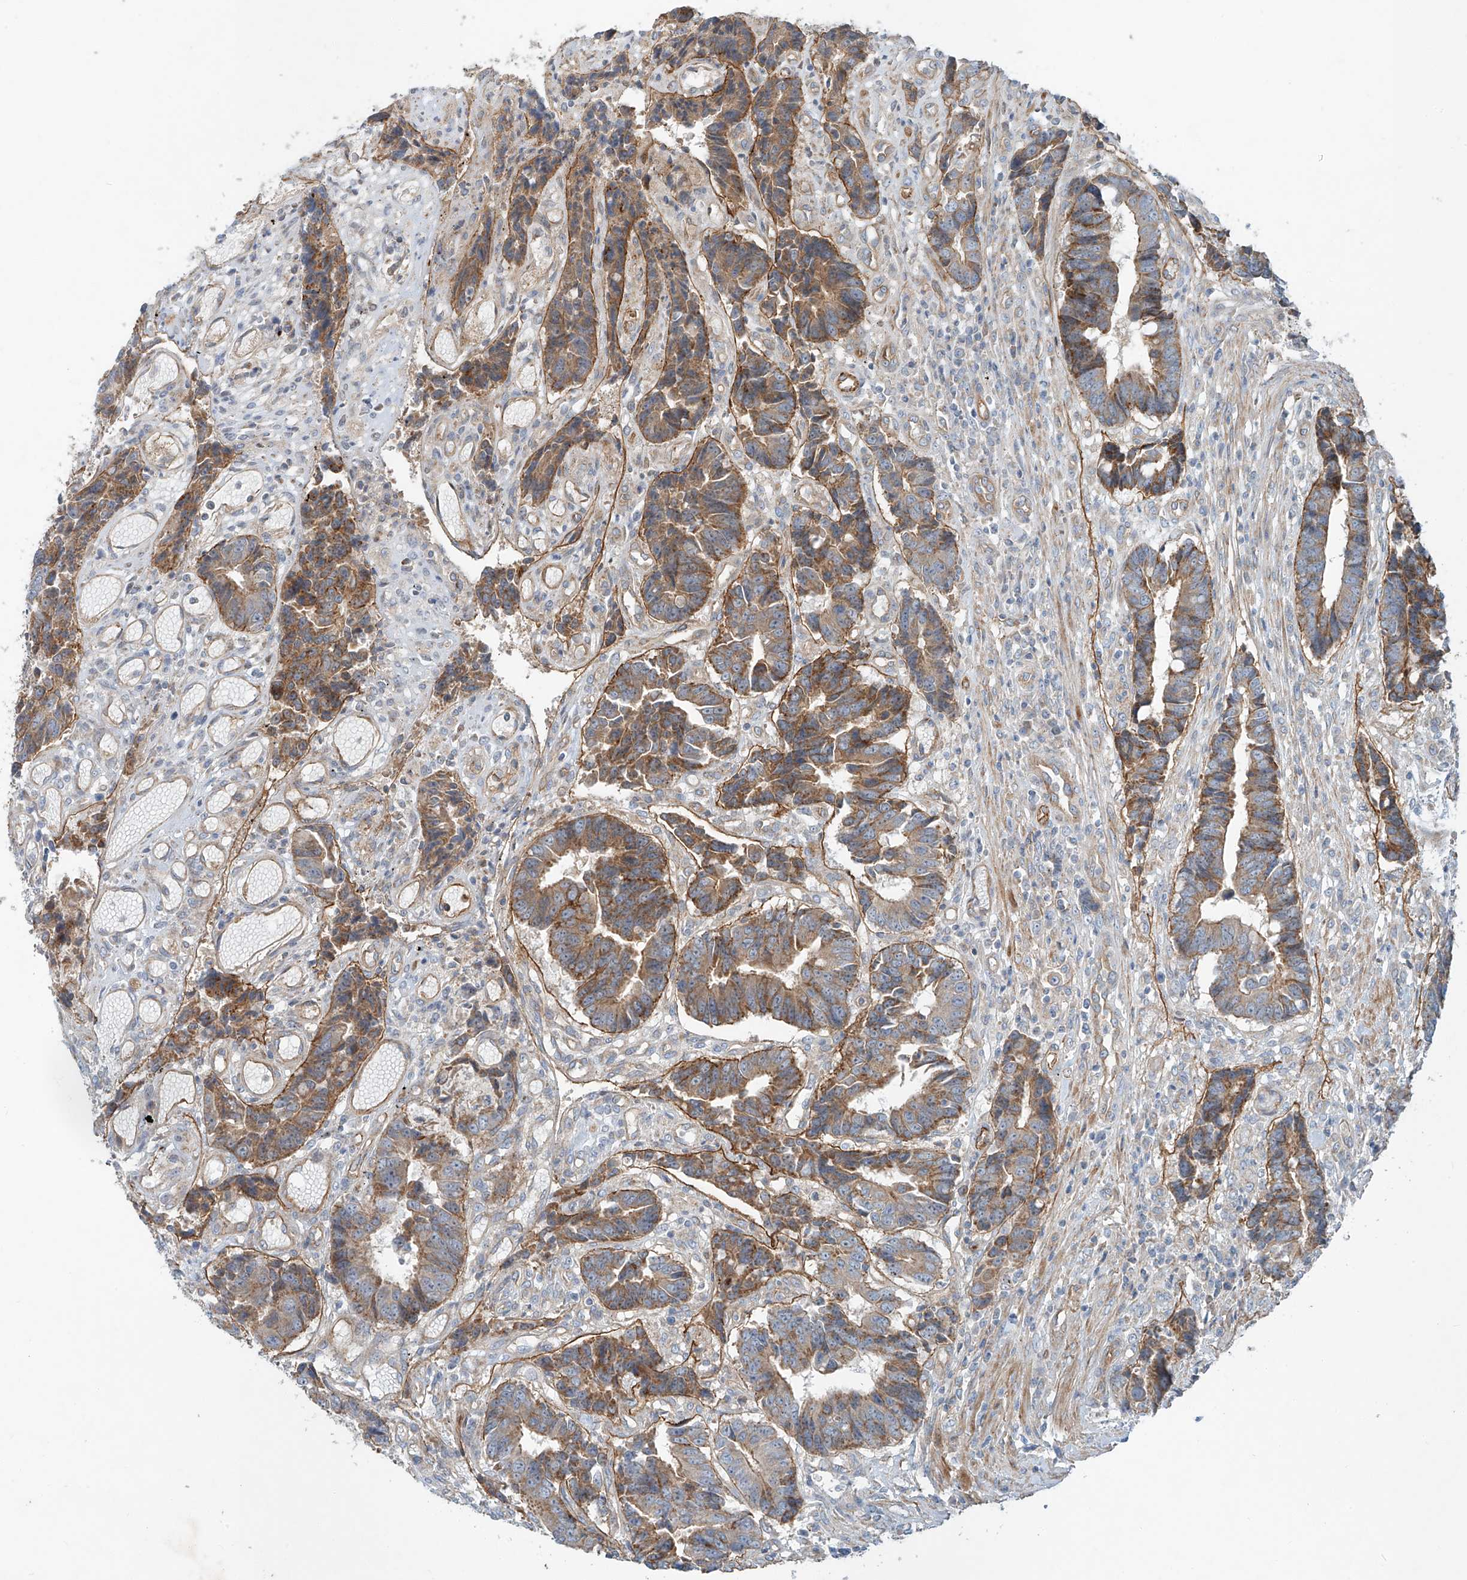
{"staining": {"intensity": "moderate", "quantity": ">75%", "location": "cytoplasmic/membranous"}, "tissue": "colorectal cancer", "cell_type": "Tumor cells", "image_type": "cancer", "snomed": [{"axis": "morphology", "description": "Adenocarcinoma, NOS"}, {"axis": "topography", "description": "Rectum"}], "caption": "This image exhibits IHC staining of colorectal cancer (adenocarcinoma), with medium moderate cytoplasmic/membranous positivity in approximately >75% of tumor cells.", "gene": "AJM1", "patient": {"sex": "male", "age": 84}}